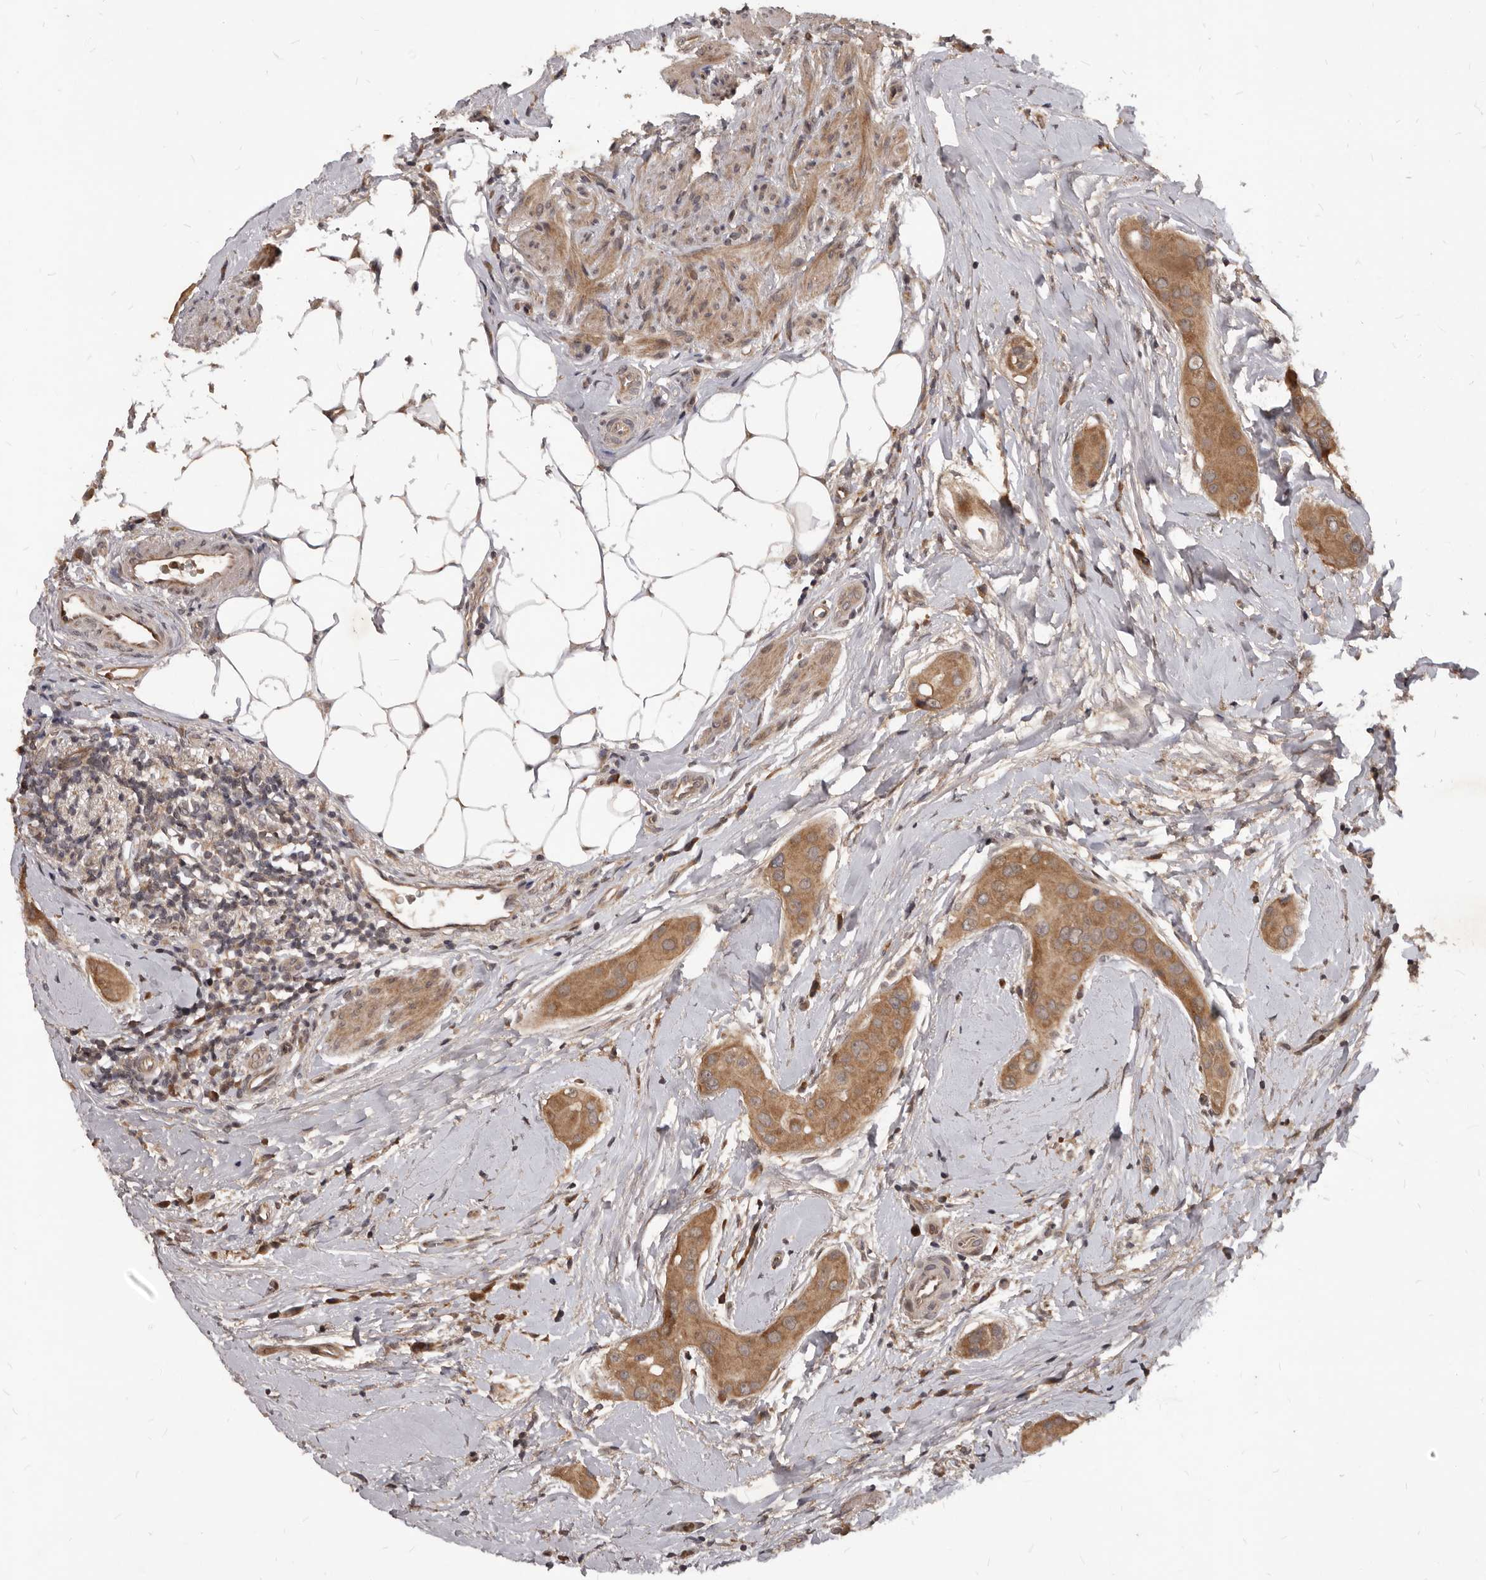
{"staining": {"intensity": "moderate", "quantity": ">75%", "location": "cytoplasmic/membranous"}, "tissue": "thyroid cancer", "cell_type": "Tumor cells", "image_type": "cancer", "snomed": [{"axis": "morphology", "description": "Papillary adenocarcinoma, NOS"}, {"axis": "topography", "description": "Thyroid gland"}], "caption": "Thyroid cancer tissue reveals moderate cytoplasmic/membranous expression in approximately >75% of tumor cells, visualized by immunohistochemistry.", "gene": "GABPB2", "patient": {"sex": "male", "age": 33}}